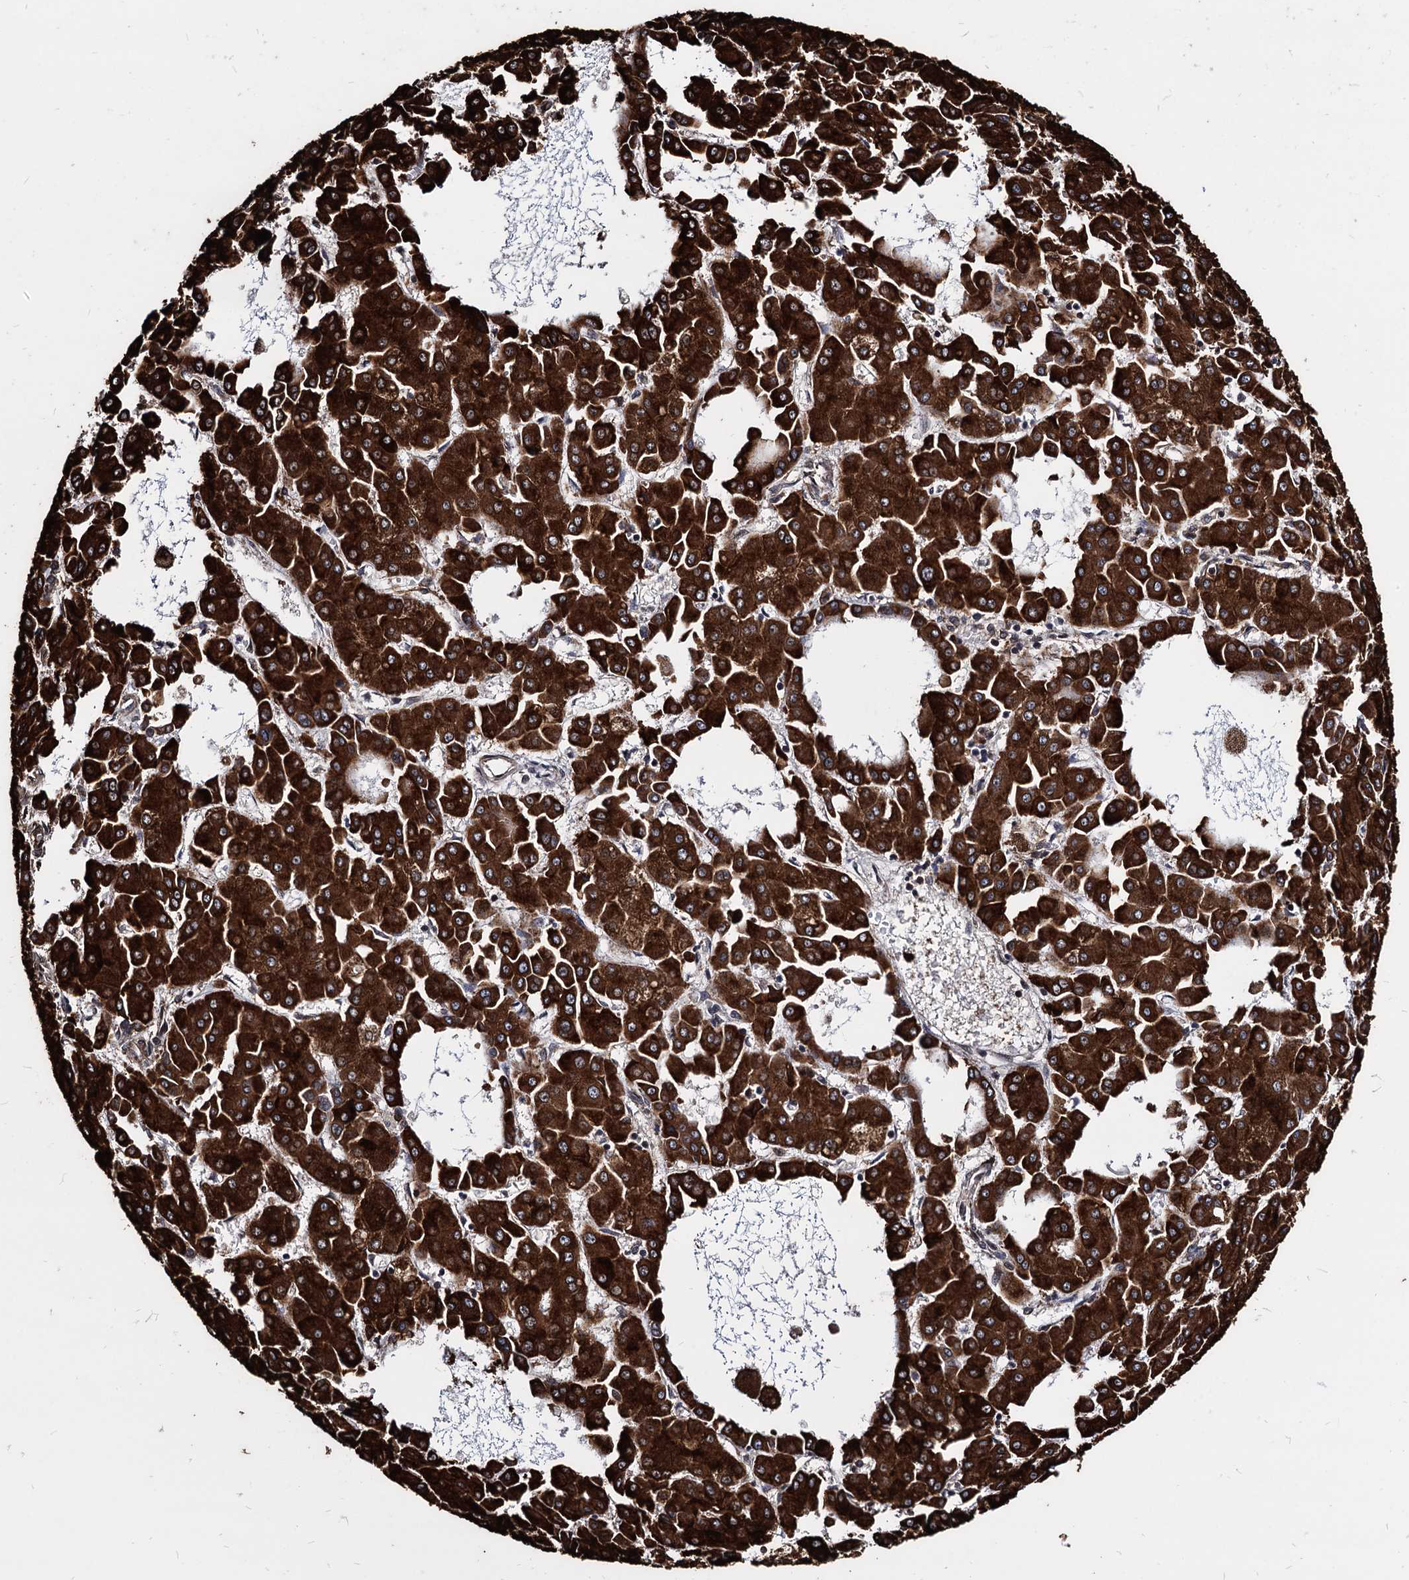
{"staining": {"intensity": "strong", "quantity": ">75%", "location": "cytoplasmic/membranous"}, "tissue": "liver cancer", "cell_type": "Tumor cells", "image_type": "cancer", "snomed": [{"axis": "morphology", "description": "Carcinoma, Hepatocellular, NOS"}, {"axis": "topography", "description": "Liver"}], "caption": "Liver hepatocellular carcinoma was stained to show a protein in brown. There is high levels of strong cytoplasmic/membranous positivity in about >75% of tumor cells.", "gene": "ANKRD12", "patient": {"sex": "male", "age": 47}}